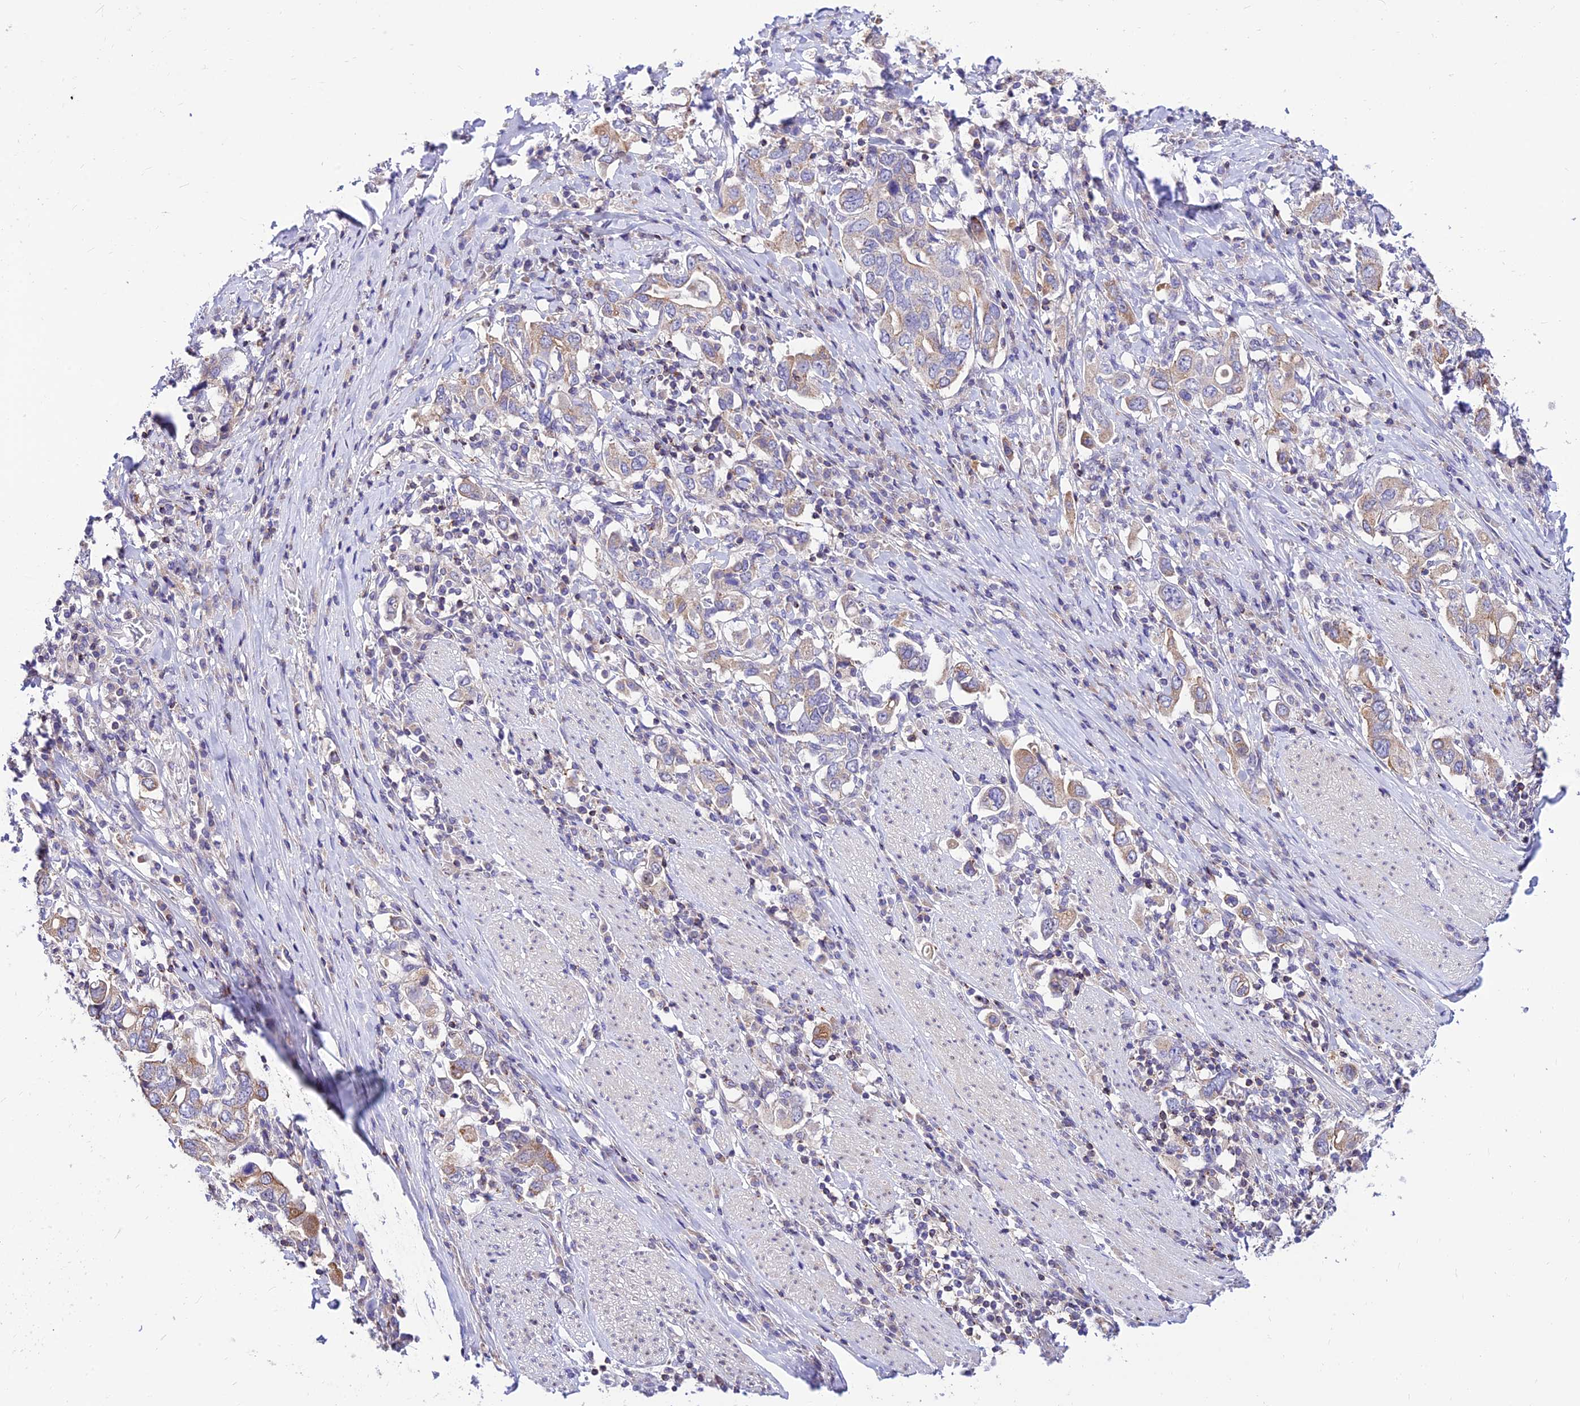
{"staining": {"intensity": "weak", "quantity": "25%-75%", "location": "cytoplasmic/membranous"}, "tissue": "stomach cancer", "cell_type": "Tumor cells", "image_type": "cancer", "snomed": [{"axis": "morphology", "description": "Adenocarcinoma, NOS"}, {"axis": "topography", "description": "Stomach, upper"}, {"axis": "topography", "description": "Stomach"}], "caption": "IHC image of neoplastic tissue: stomach adenocarcinoma stained using immunohistochemistry exhibits low levels of weak protein expression localized specifically in the cytoplasmic/membranous of tumor cells, appearing as a cytoplasmic/membranous brown color.", "gene": "C6orf132", "patient": {"sex": "male", "age": 62}}